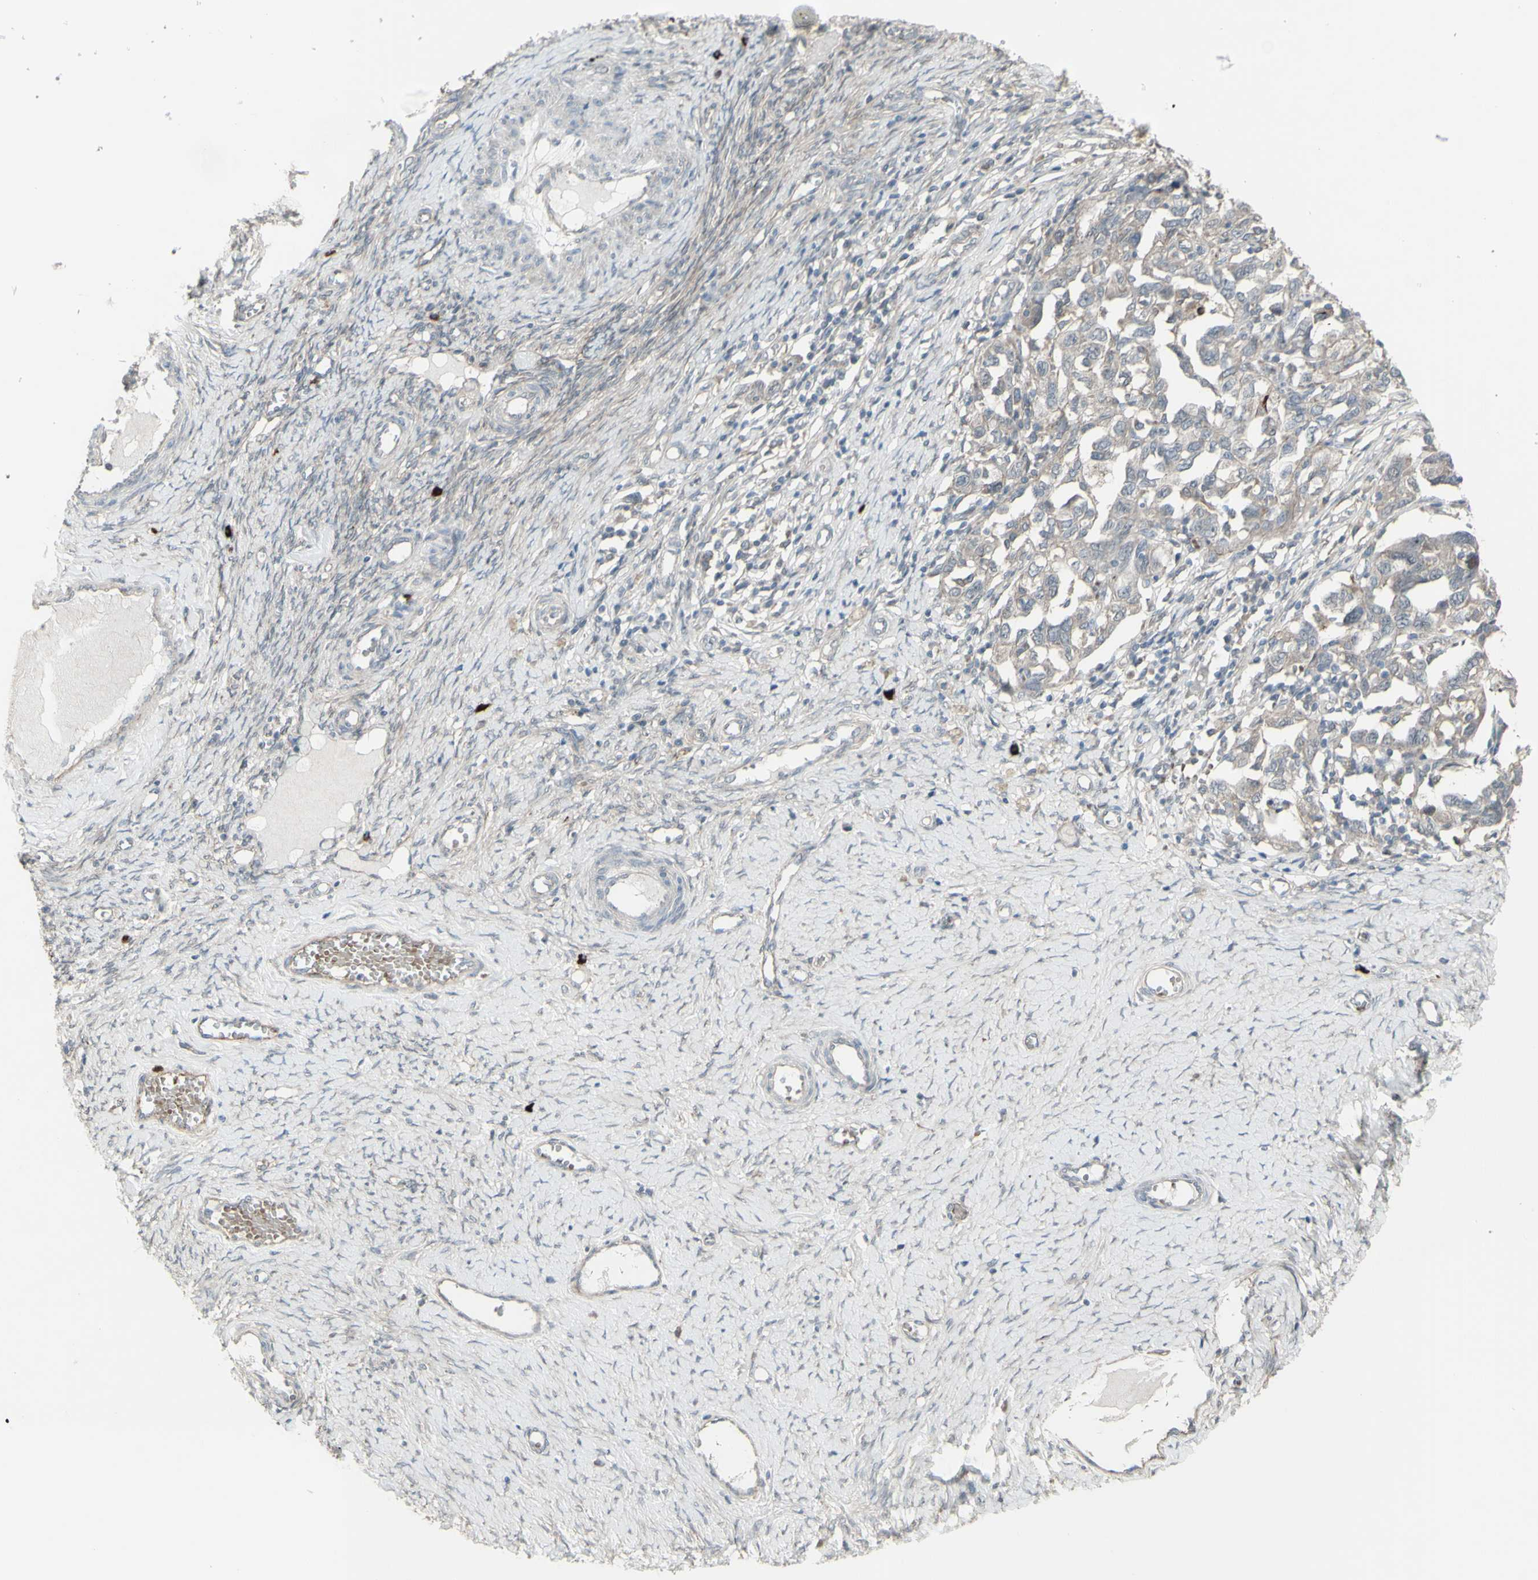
{"staining": {"intensity": "weak", "quantity": ">75%", "location": "cytoplasmic/membranous"}, "tissue": "ovarian cancer", "cell_type": "Tumor cells", "image_type": "cancer", "snomed": [{"axis": "morphology", "description": "Carcinoma, NOS"}, {"axis": "morphology", "description": "Cystadenocarcinoma, serous, NOS"}, {"axis": "topography", "description": "Ovary"}], "caption": "A photomicrograph of serous cystadenocarcinoma (ovarian) stained for a protein demonstrates weak cytoplasmic/membranous brown staining in tumor cells. (IHC, brightfield microscopy, high magnification).", "gene": "GRAMD1B", "patient": {"sex": "female", "age": 69}}